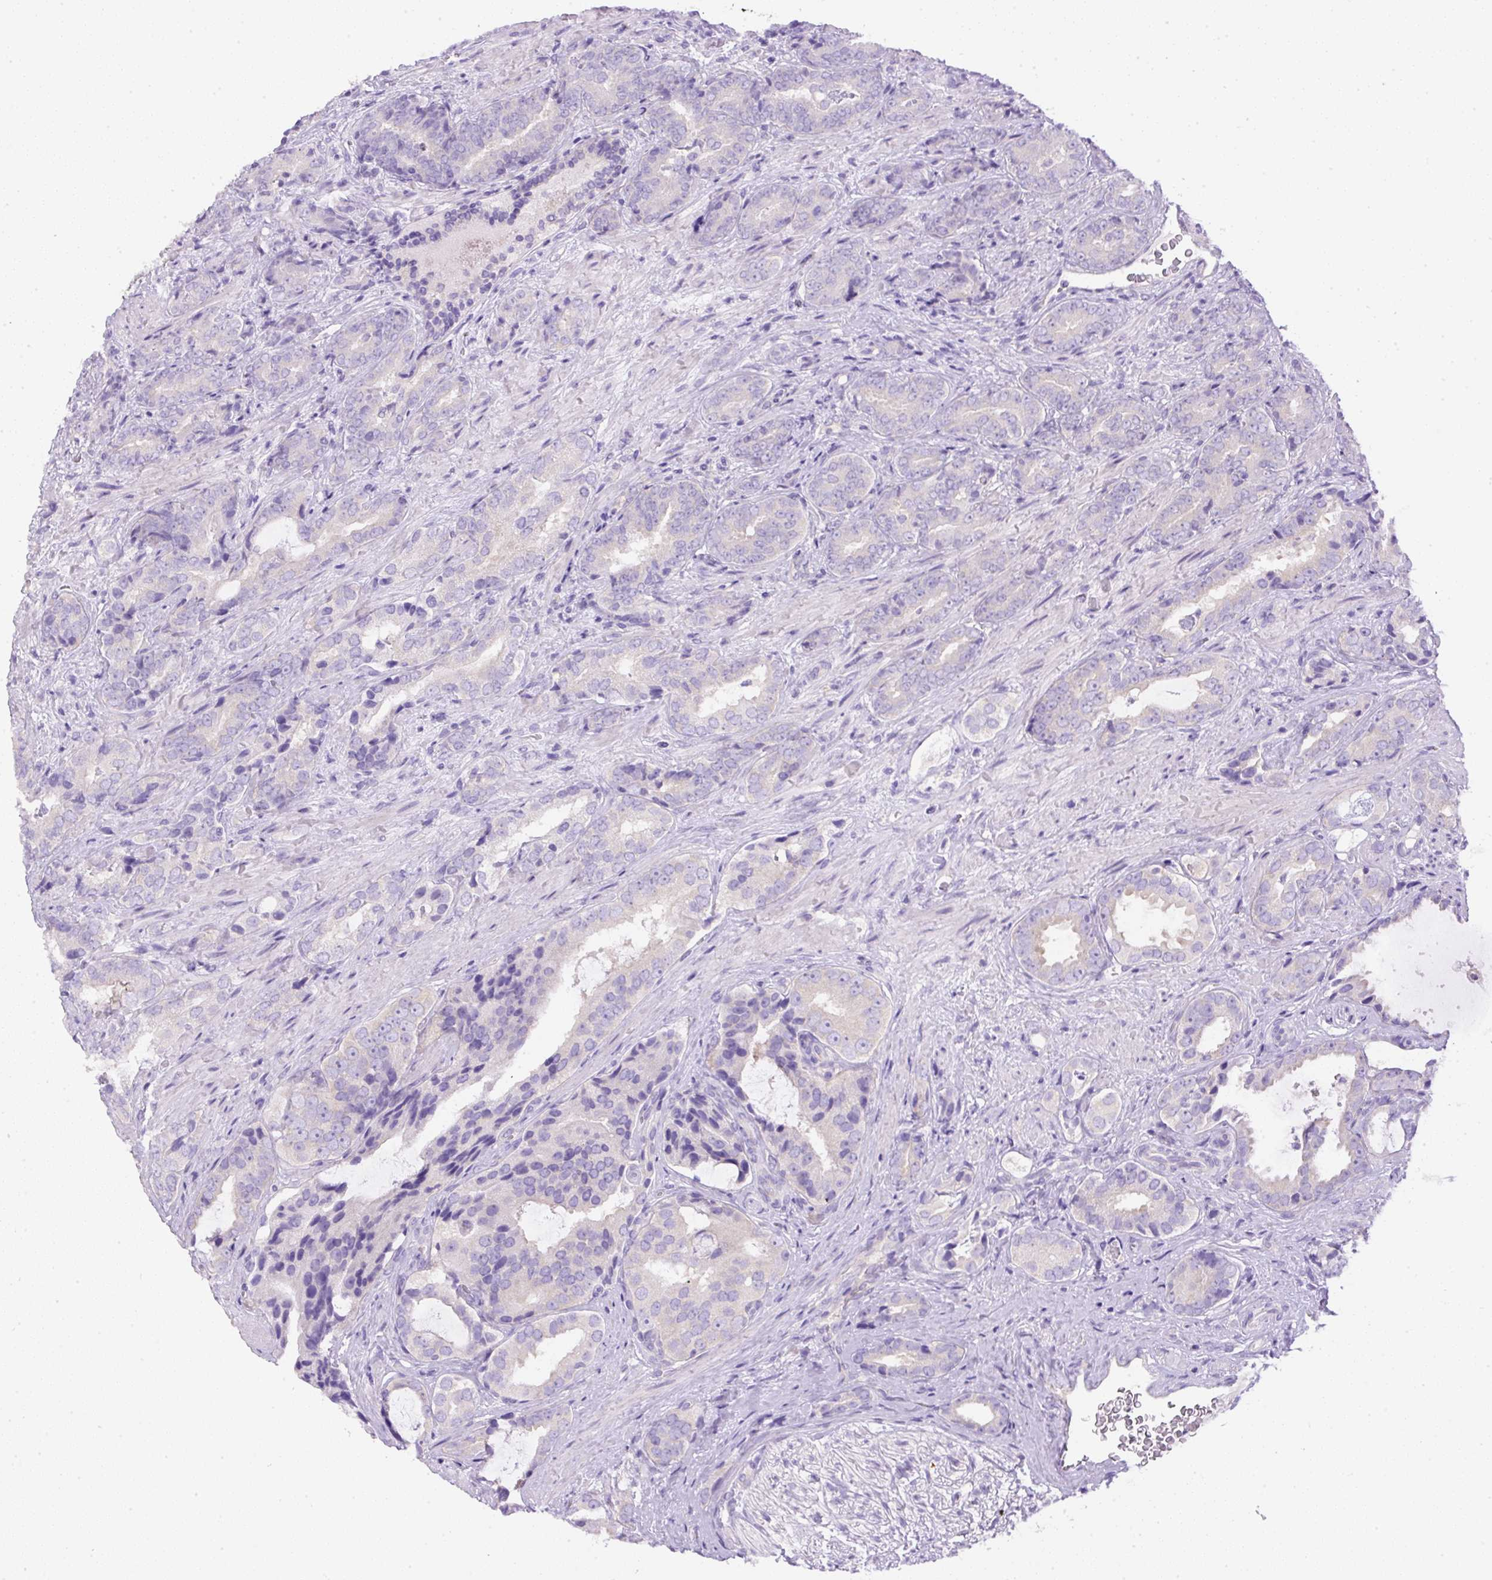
{"staining": {"intensity": "negative", "quantity": "none", "location": "none"}, "tissue": "prostate cancer", "cell_type": "Tumor cells", "image_type": "cancer", "snomed": [{"axis": "morphology", "description": "Adenocarcinoma, High grade"}, {"axis": "topography", "description": "Prostate"}], "caption": "Immunohistochemical staining of prostate high-grade adenocarcinoma exhibits no significant staining in tumor cells.", "gene": "DAPK1", "patient": {"sex": "male", "age": 71}}